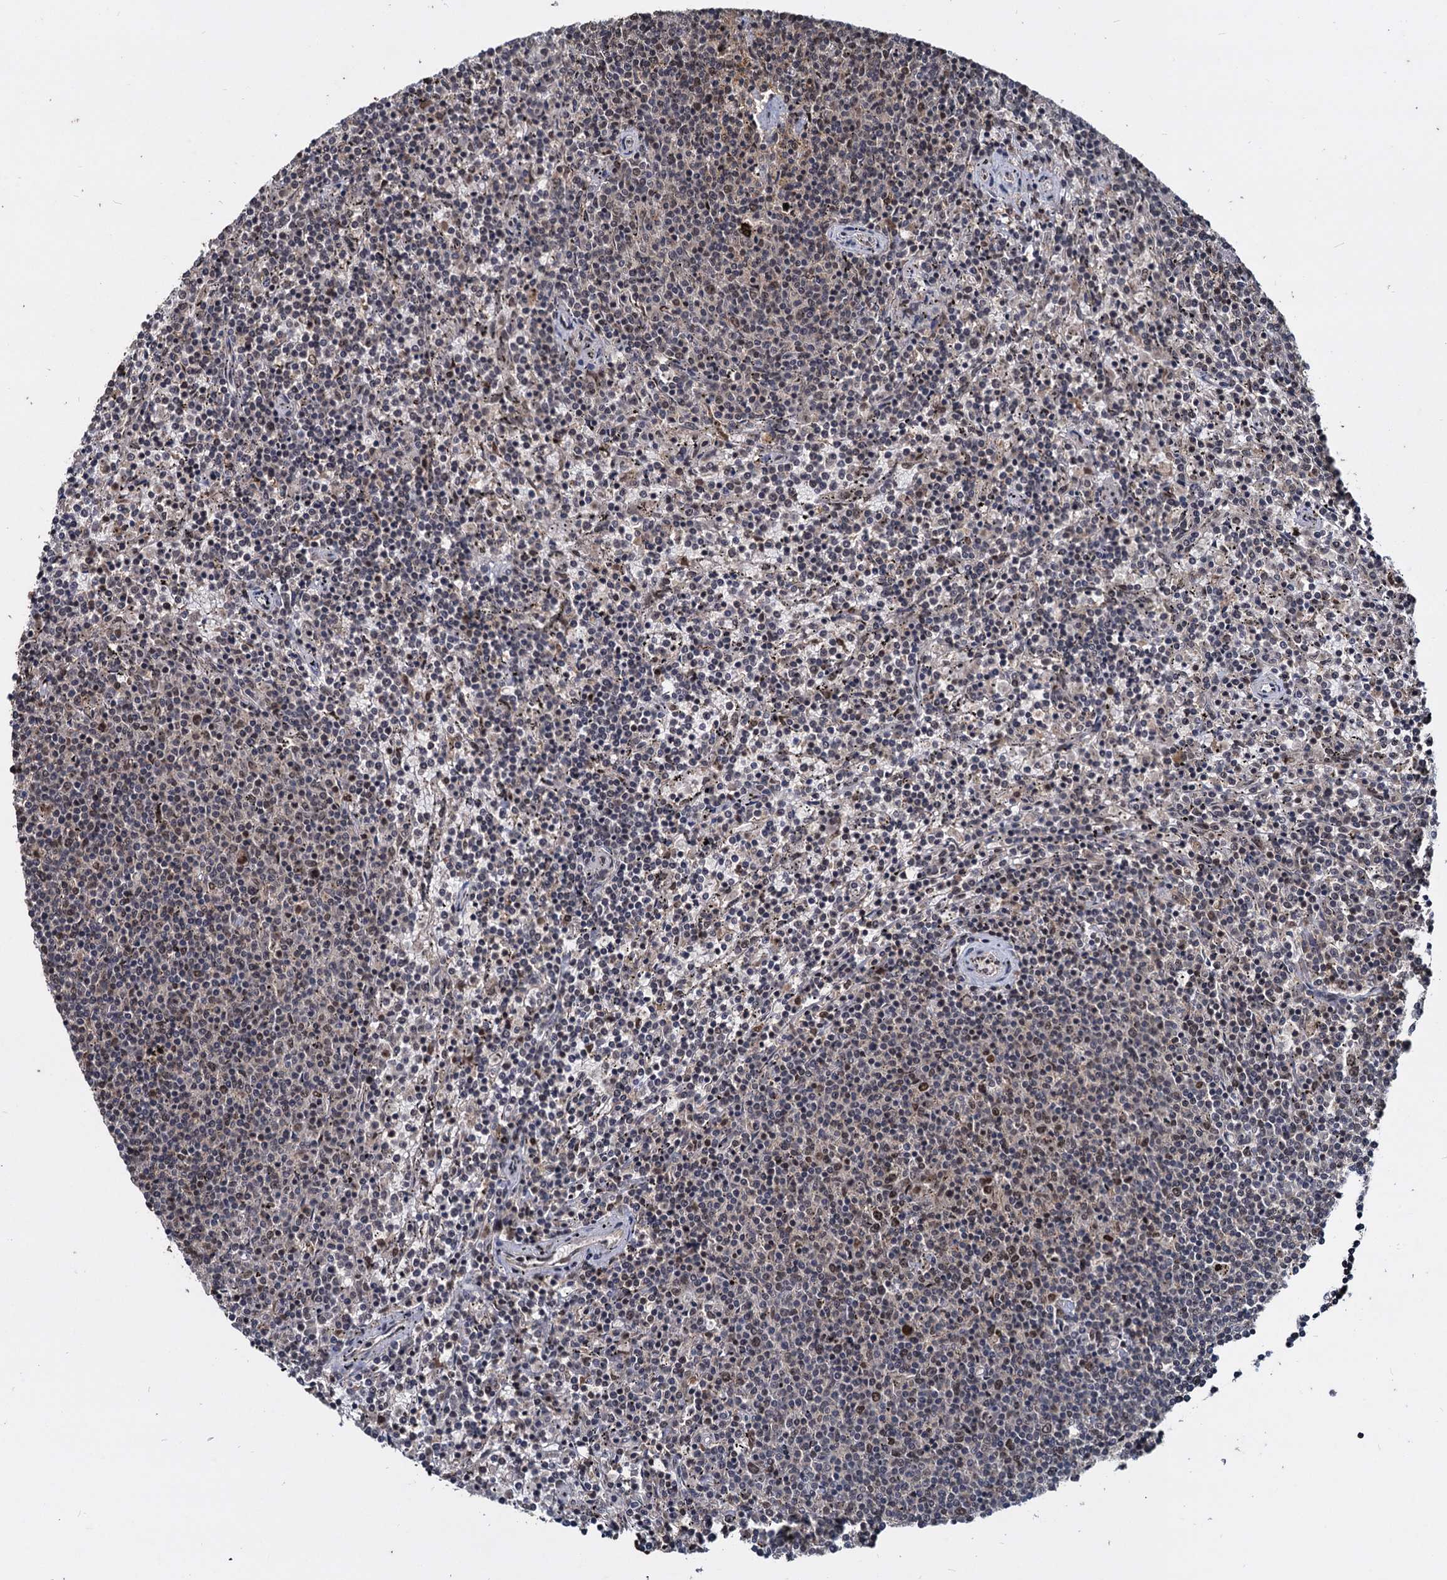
{"staining": {"intensity": "negative", "quantity": "none", "location": "none"}, "tissue": "lymphoma", "cell_type": "Tumor cells", "image_type": "cancer", "snomed": [{"axis": "morphology", "description": "Malignant lymphoma, non-Hodgkin's type, Low grade"}, {"axis": "topography", "description": "Spleen"}], "caption": "Immunohistochemistry (IHC) histopathology image of lymphoma stained for a protein (brown), which exhibits no staining in tumor cells. Nuclei are stained in blue.", "gene": "FAM216B", "patient": {"sex": "female", "age": 50}}